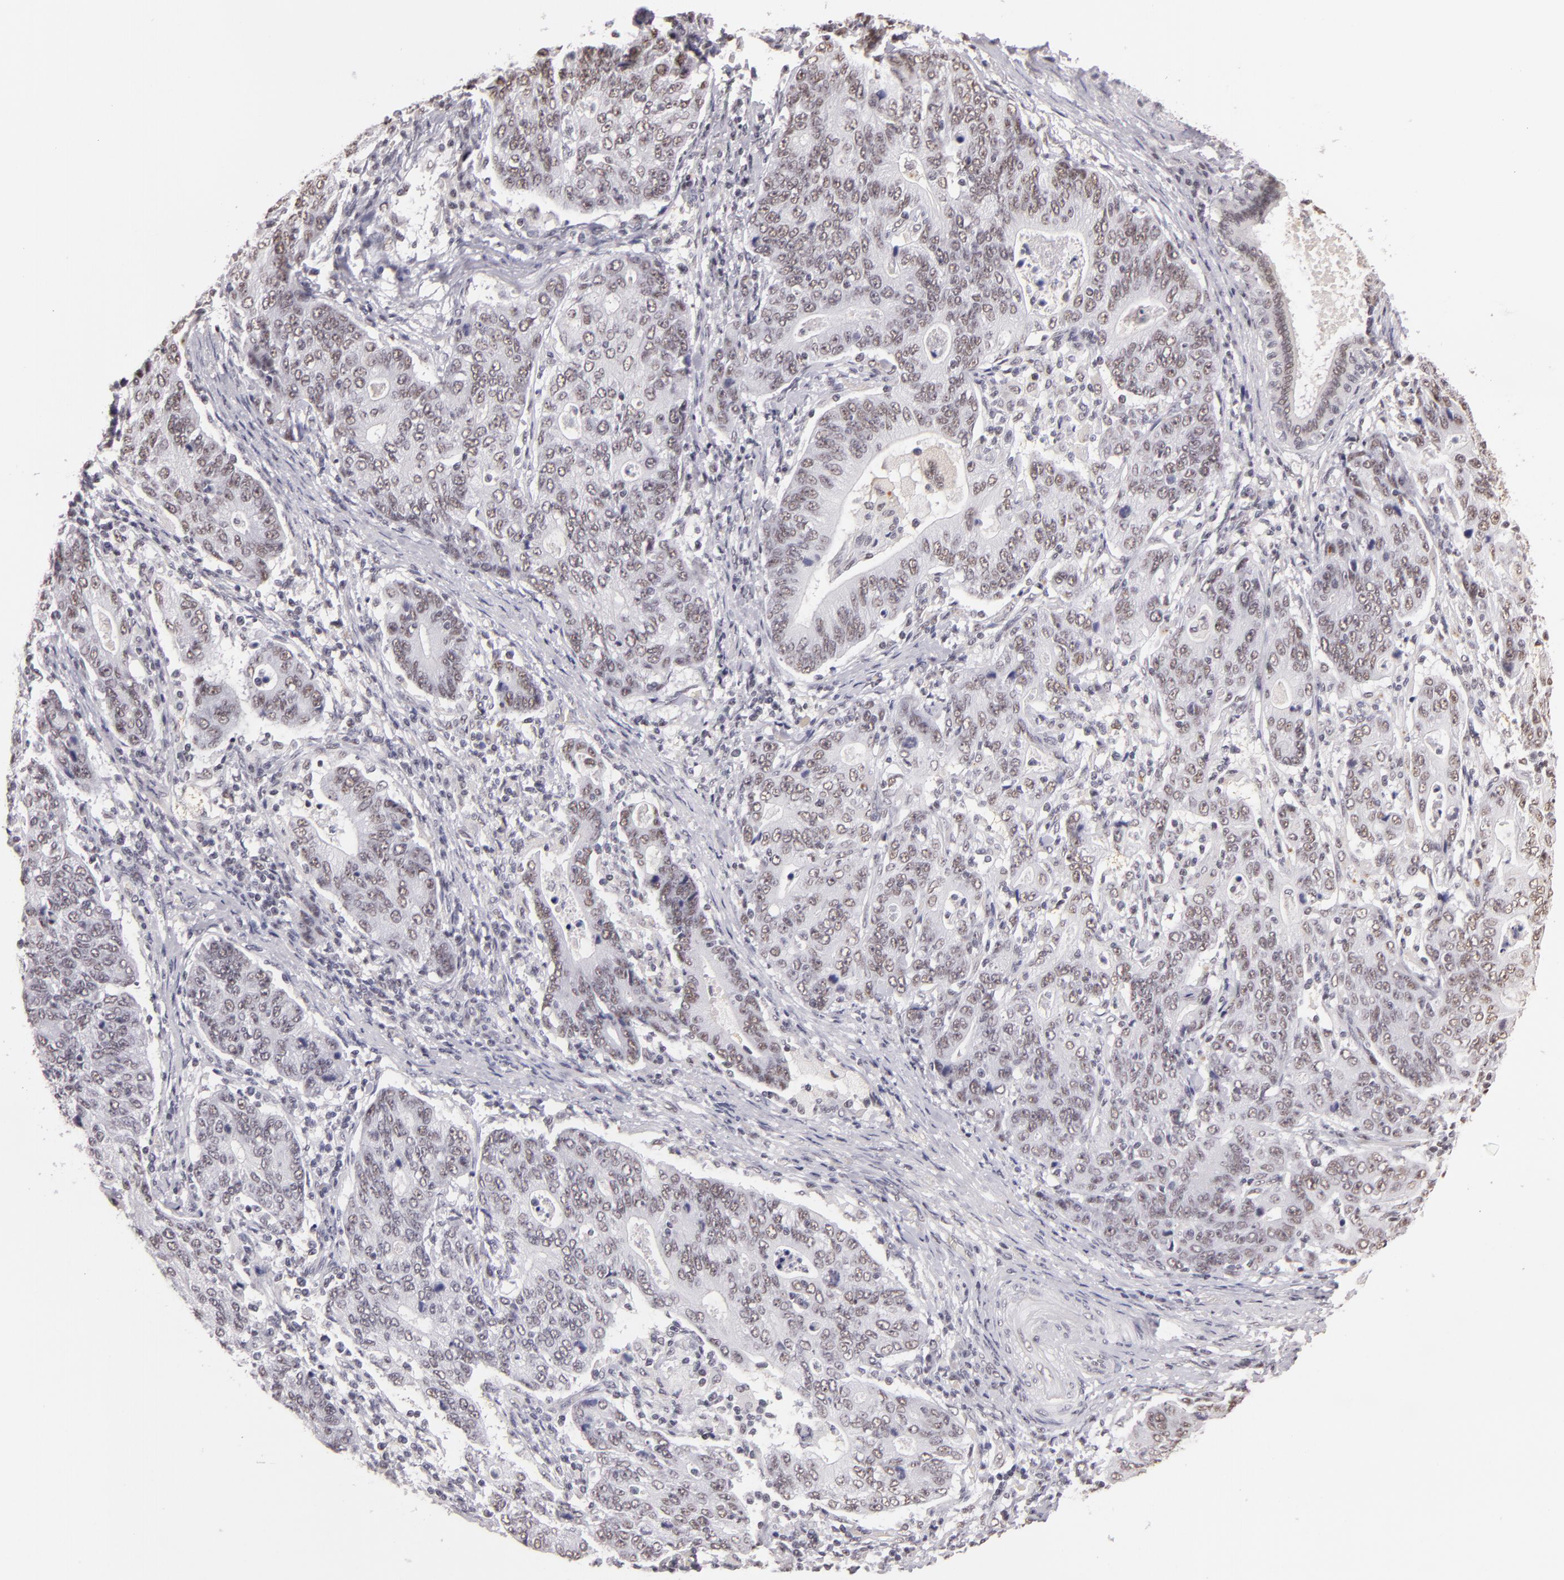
{"staining": {"intensity": "weak", "quantity": "25%-75%", "location": "nuclear"}, "tissue": "stomach cancer", "cell_type": "Tumor cells", "image_type": "cancer", "snomed": [{"axis": "morphology", "description": "Adenocarcinoma, NOS"}, {"axis": "topography", "description": "Esophagus"}, {"axis": "topography", "description": "Stomach"}], "caption": "A histopathology image of adenocarcinoma (stomach) stained for a protein demonstrates weak nuclear brown staining in tumor cells.", "gene": "INTS6", "patient": {"sex": "male", "age": 74}}